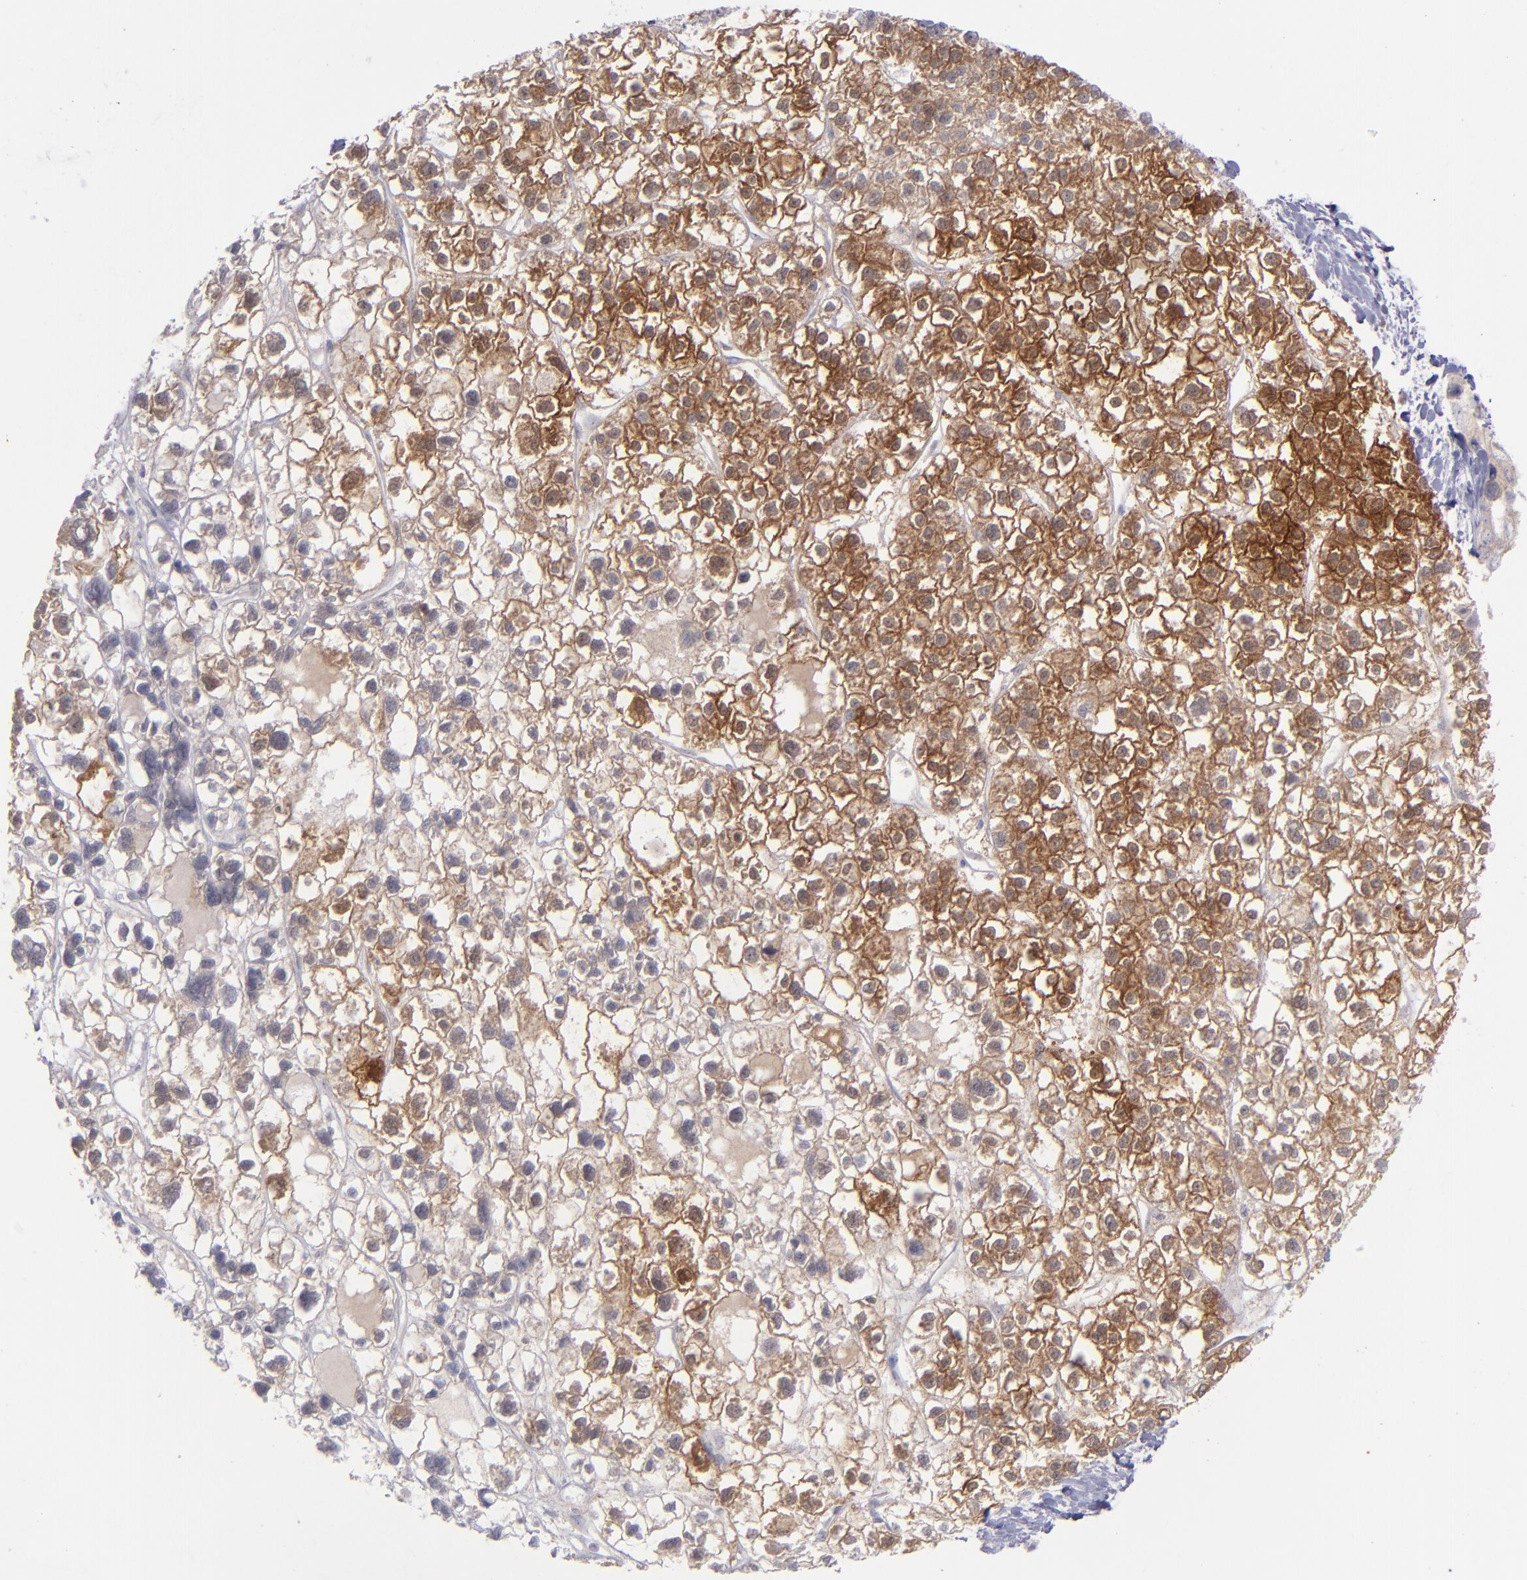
{"staining": {"intensity": "strong", "quantity": "25%-75%", "location": "cytoplasmic/membranous"}, "tissue": "liver cancer", "cell_type": "Tumor cells", "image_type": "cancer", "snomed": [{"axis": "morphology", "description": "Carcinoma, Hepatocellular, NOS"}, {"axis": "topography", "description": "Liver"}], "caption": "This micrograph displays immunohistochemistry staining of human liver hepatocellular carcinoma, with high strong cytoplasmic/membranous expression in about 25%-75% of tumor cells.", "gene": "EVPL", "patient": {"sex": "female", "age": 85}}